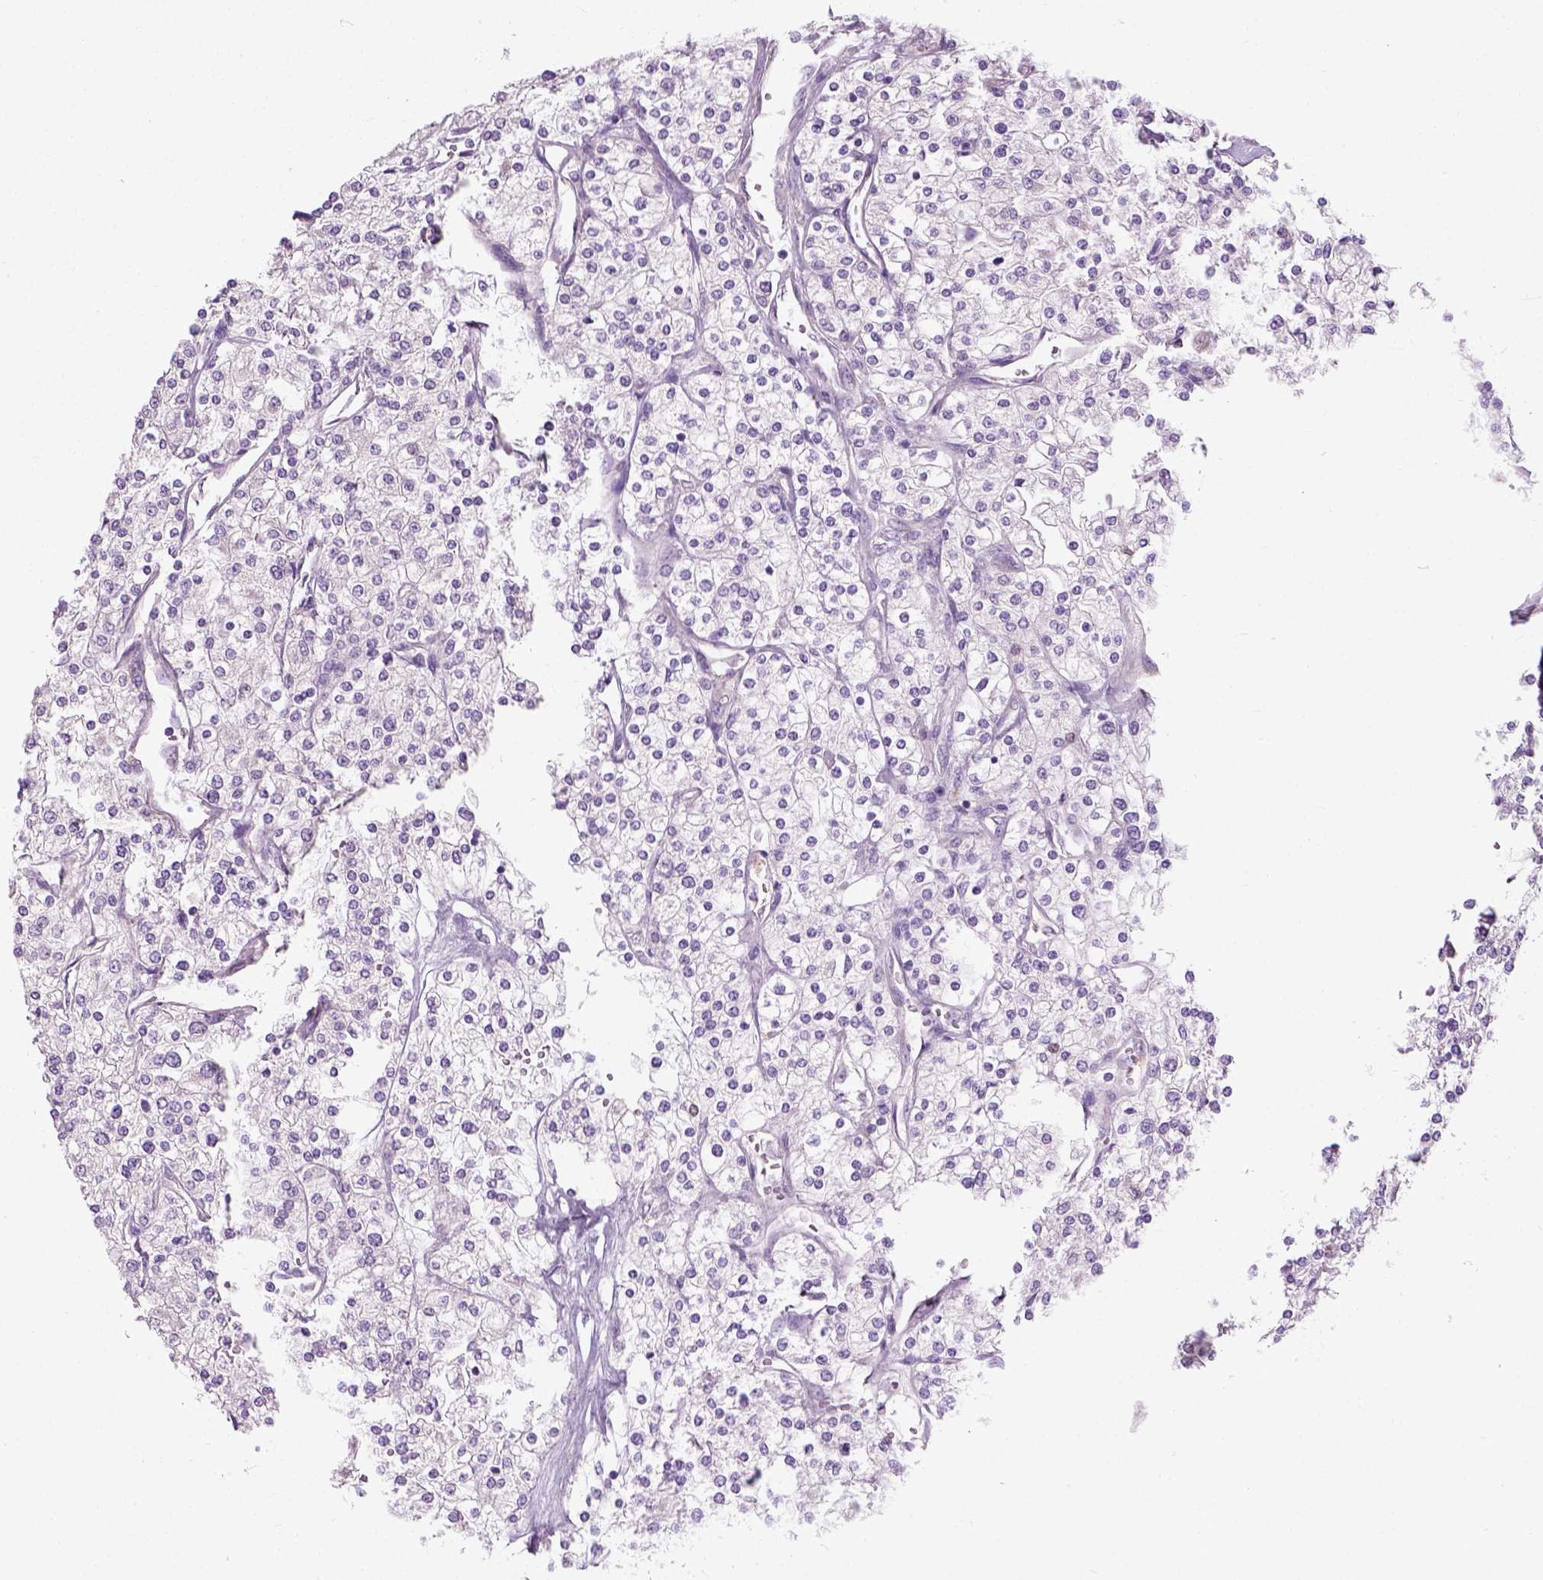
{"staining": {"intensity": "negative", "quantity": "none", "location": "none"}, "tissue": "renal cancer", "cell_type": "Tumor cells", "image_type": "cancer", "snomed": [{"axis": "morphology", "description": "Adenocarcinoma, NOS"}, {"axis": "topography", "description": "Kidney"}], "caption": "Tumor cells are negative for protein expression in human adenocarcinoma (renal).", "gene": "TRIM72", "patient": {"sex": "male", "age": 80}}